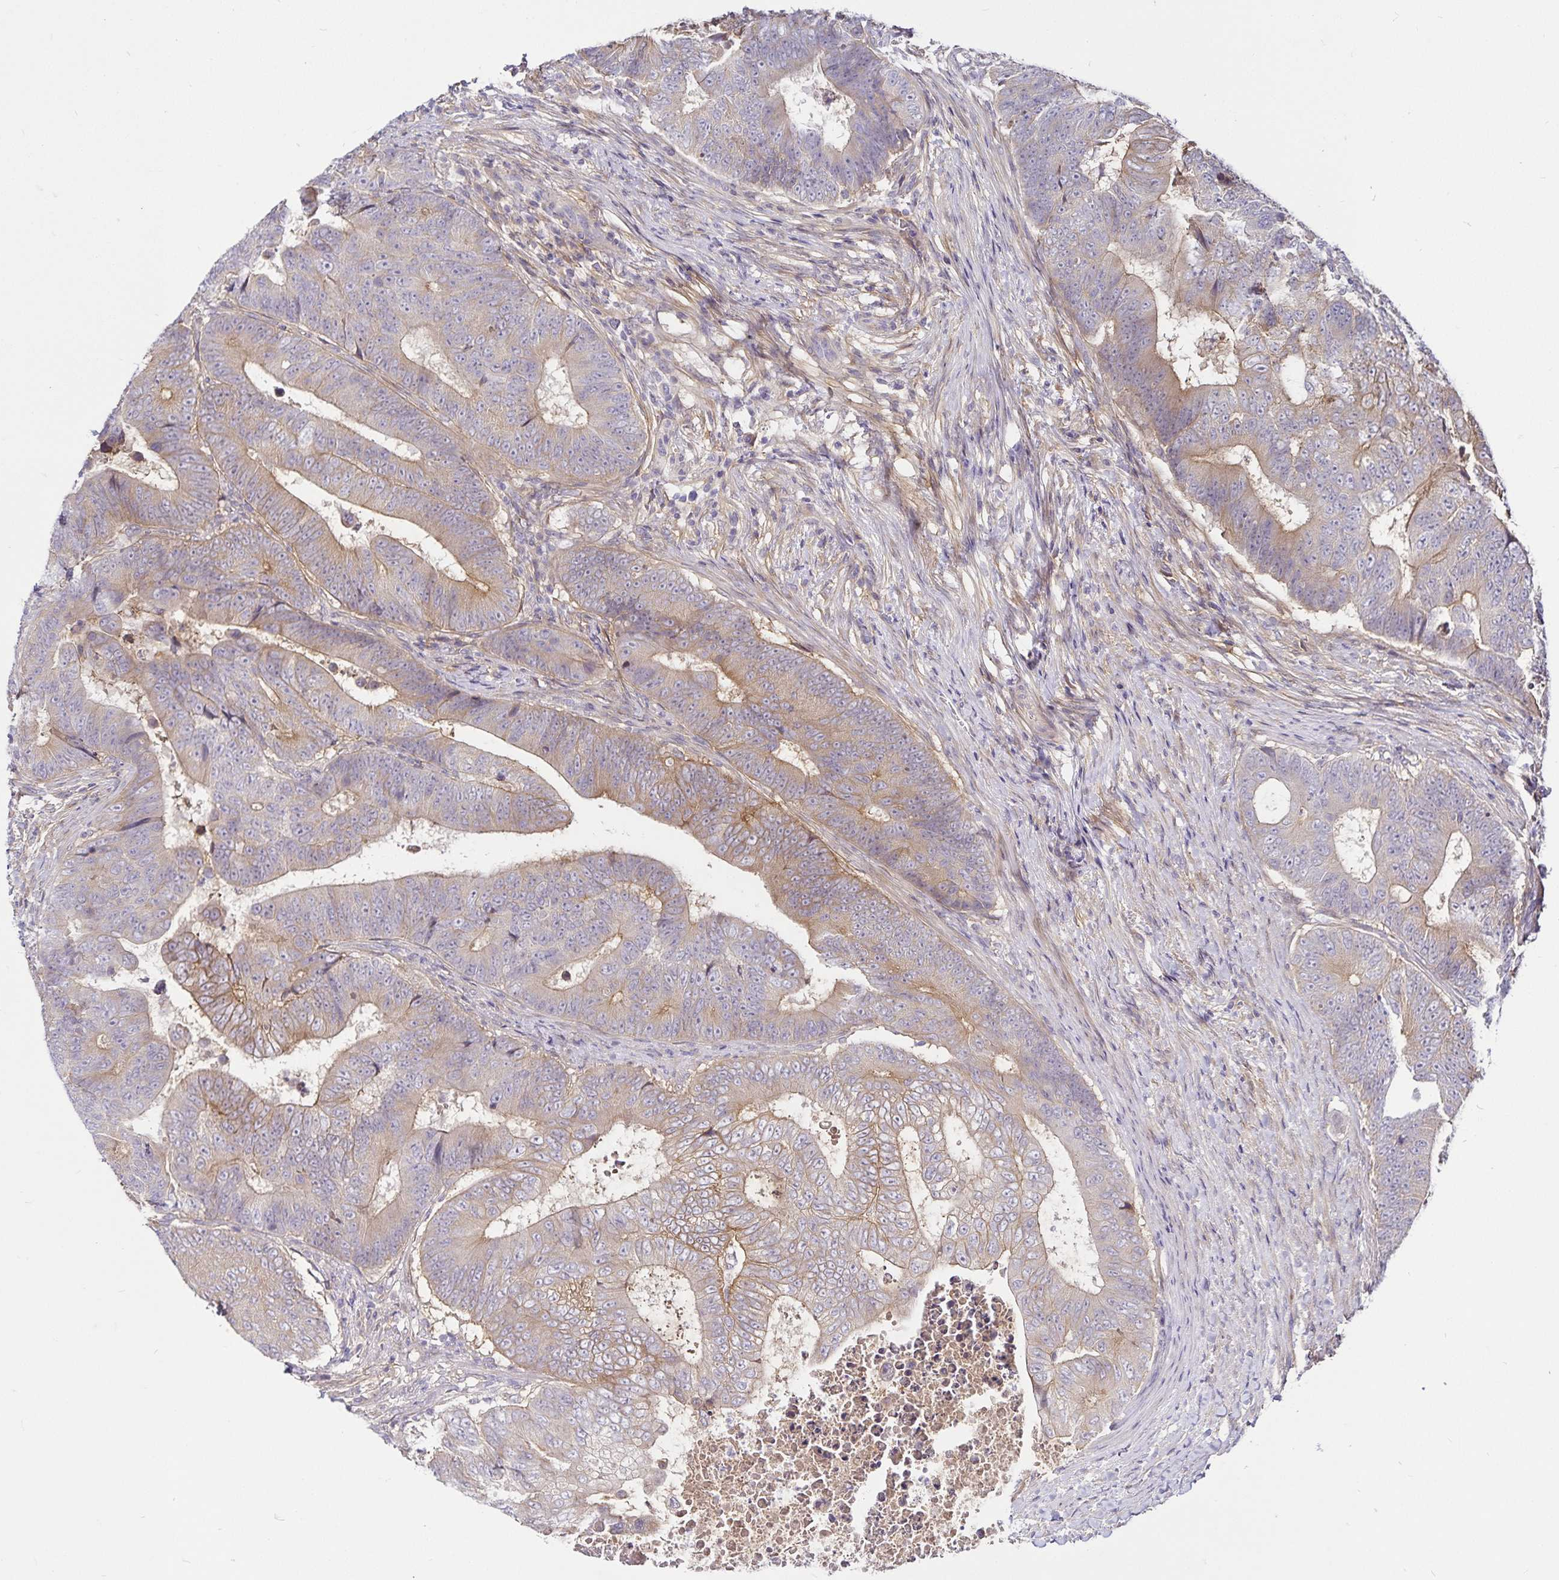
{"staining": {"intensity": "weak", "quantity": "25%-75%", "location": "cytoplasmic/membranous"}, "tissue": "colorectal cancer", "cell_type": "Tumor cells", "image_type": "cancer", "snomed": [{"axis": "morphology", "description": "Adenocarcinoma, NOS"}, {"axis": "topography", "description": "Colon"}], "caption": "Colorectal cancer (adenocarcinoma) tissue reveals weak cytoplasmic/membranous staining in about 25%-75% of tumor cells, visualized by immunohistochemistry.", "gene": "GNG12", "patient": {"sex": "female", "age": 48}}